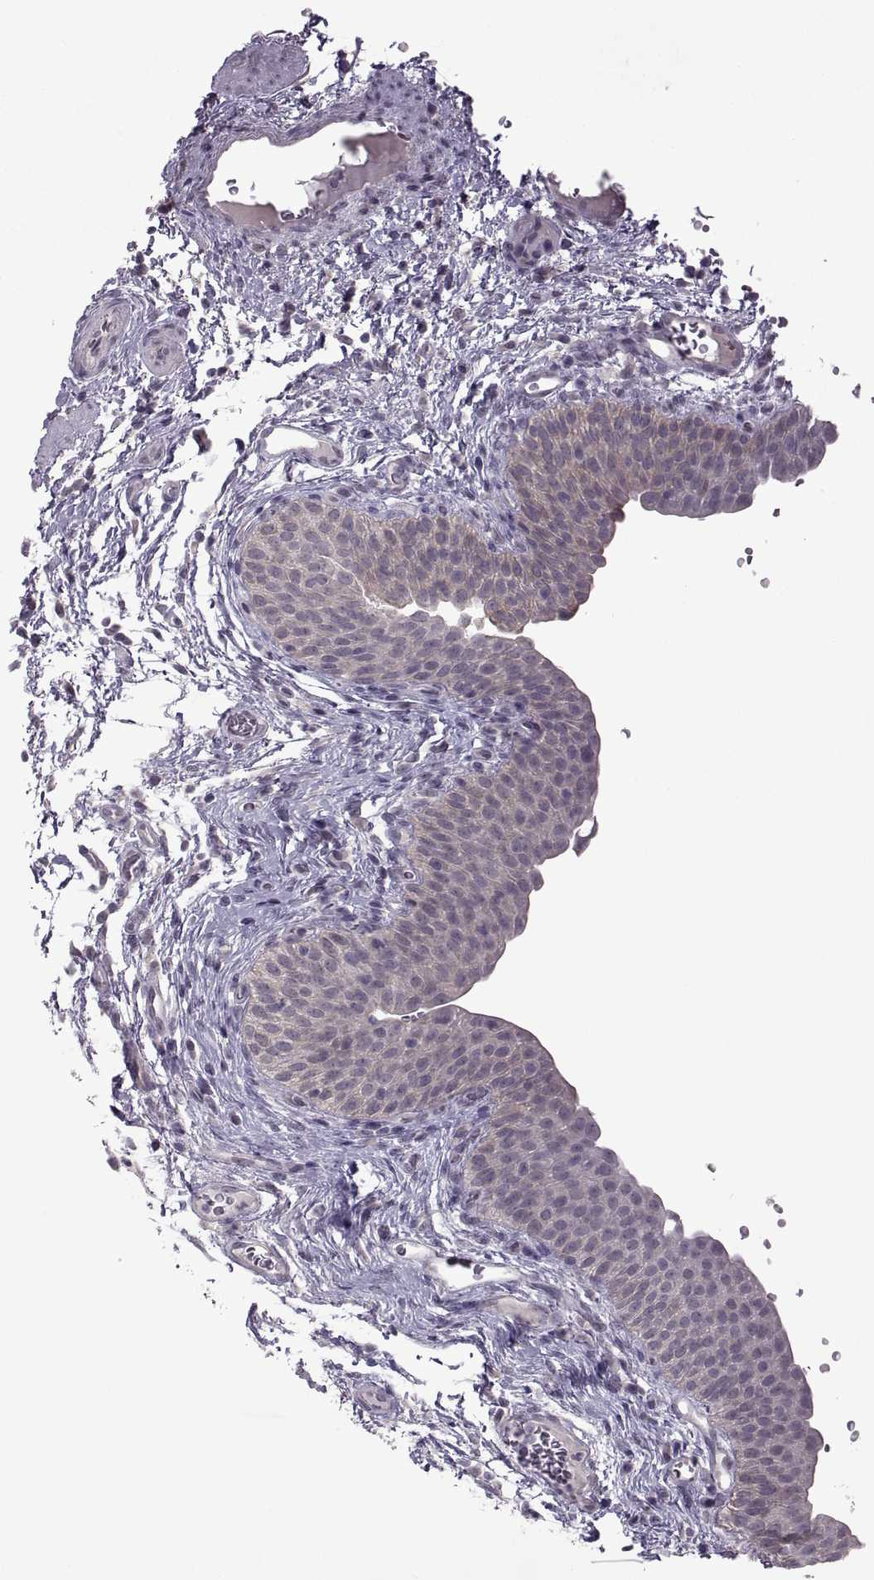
{"staining": {"intensity": "weak", "quantity": "<25%", "location": "cytoplasmic/membranous"}, "tissue": "urinary bladder", "cell_type": "Urothelial cells", "image_type": "normal", "snomed": [{"axis": "morphology", "description": "Normal tissue, NOS"}, {"axis": "topography", "description": "Urinary bladder"}], "caption": "High power microscopy micrograph of an immunohistochemistry (IHC) histopathology image of unremarkable urinary bladder, revealing no significant expression in urothelial cells.", "gene": "MGAT4D", "patient": {"sex": "male", "age": 66}}